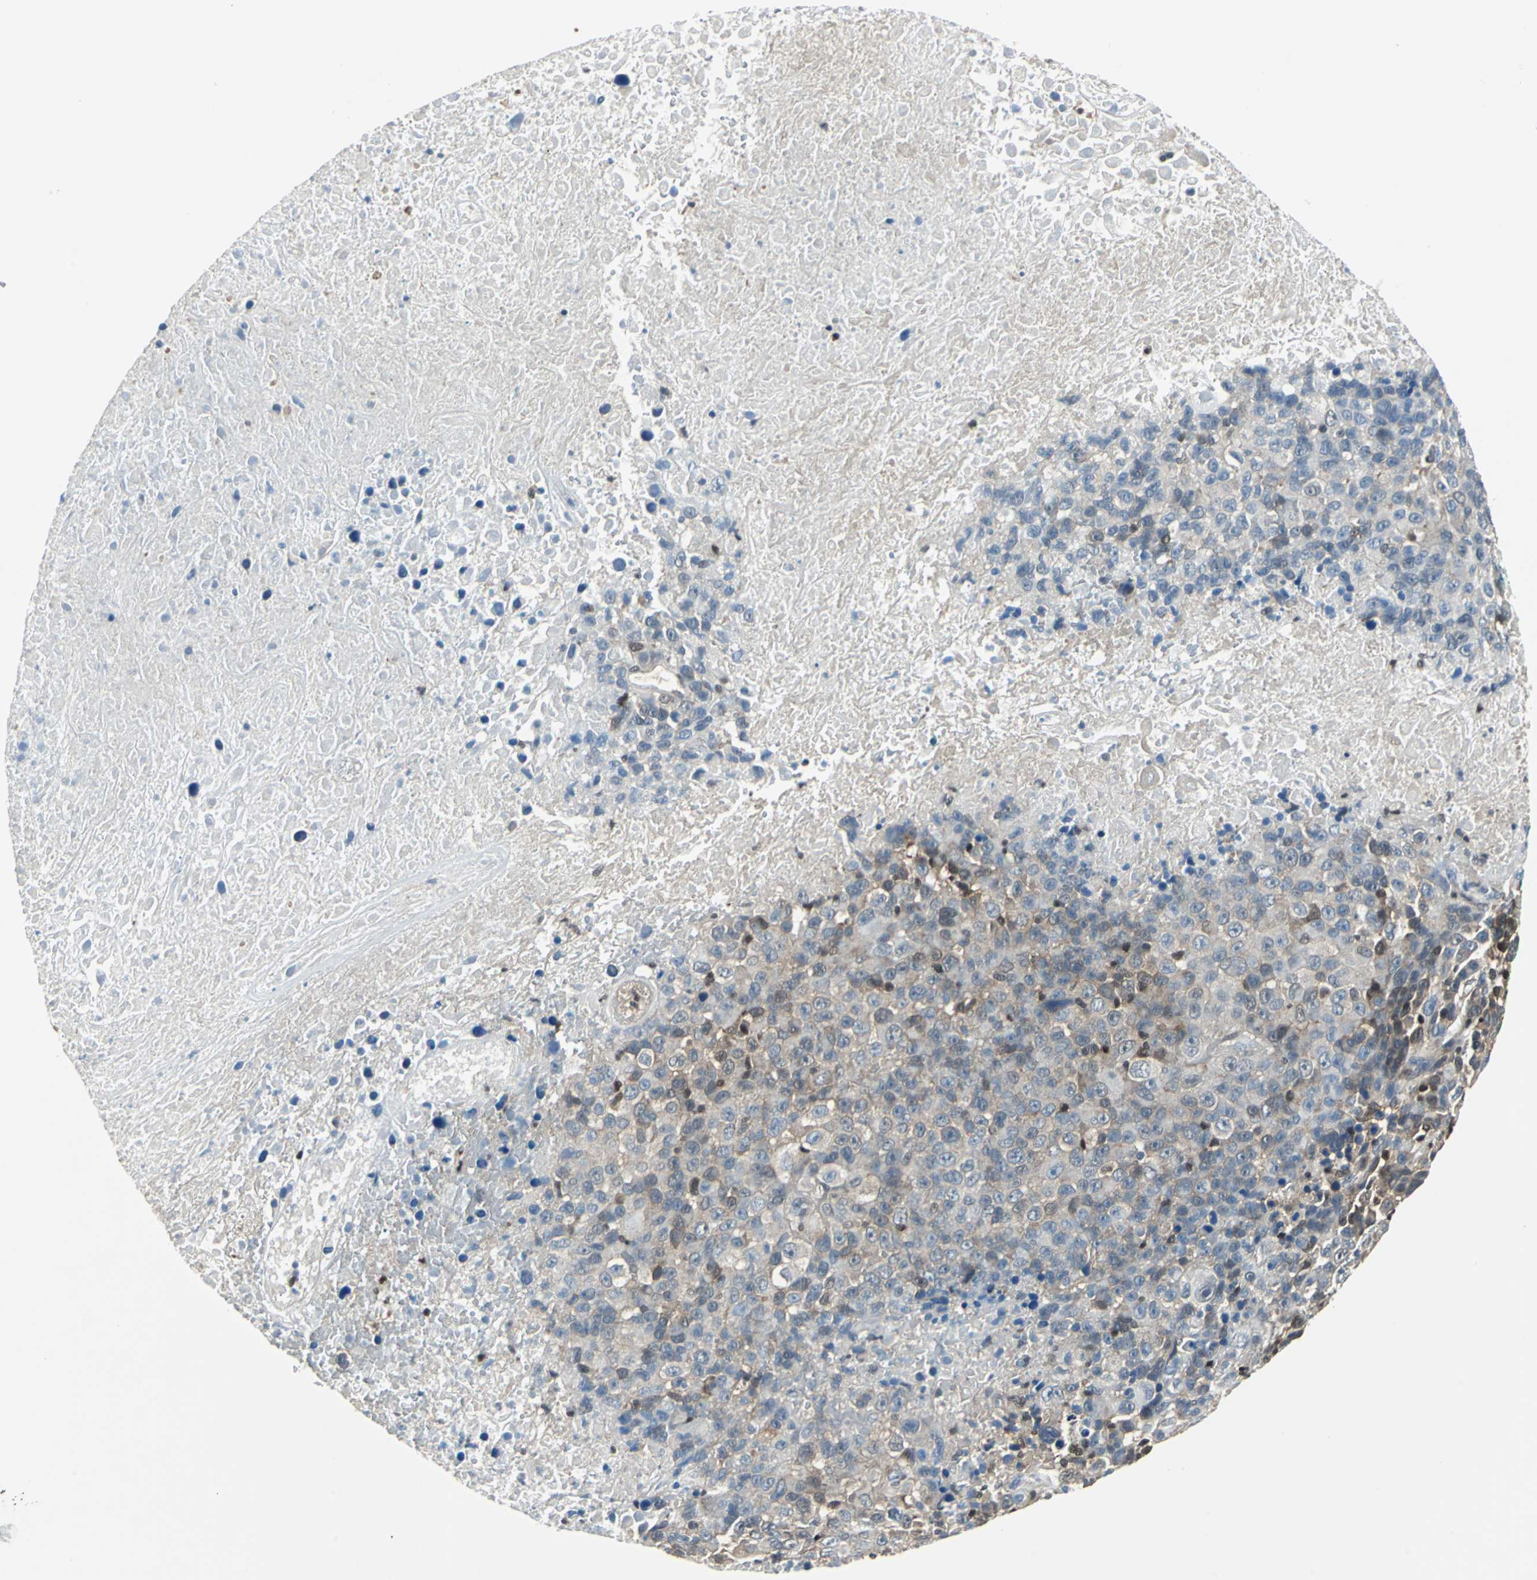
{"staining": {"intensity": "weak", "quantity": "25%-75%", "location": "cytoplasmic/membranous,nuclear"}, "tissue": "melanoma", "cell_type": "Tumor cells", "image_type": "cancer", "snomed": [{"axis": "morphology", "description": "Malignant melanoma, Metastatic site"}, {"axis": "topography", "description": "Cerebral cortex"}], "caption": "A high-resolution image shows immunohistochemistry staining of melanoma, which displays weak cytoplasmic/membranous and nuclear expression in approximately 25%-75% of tumor cells.", "gene": "PSME1", "patient": {"sex": "female", "age": 52}}